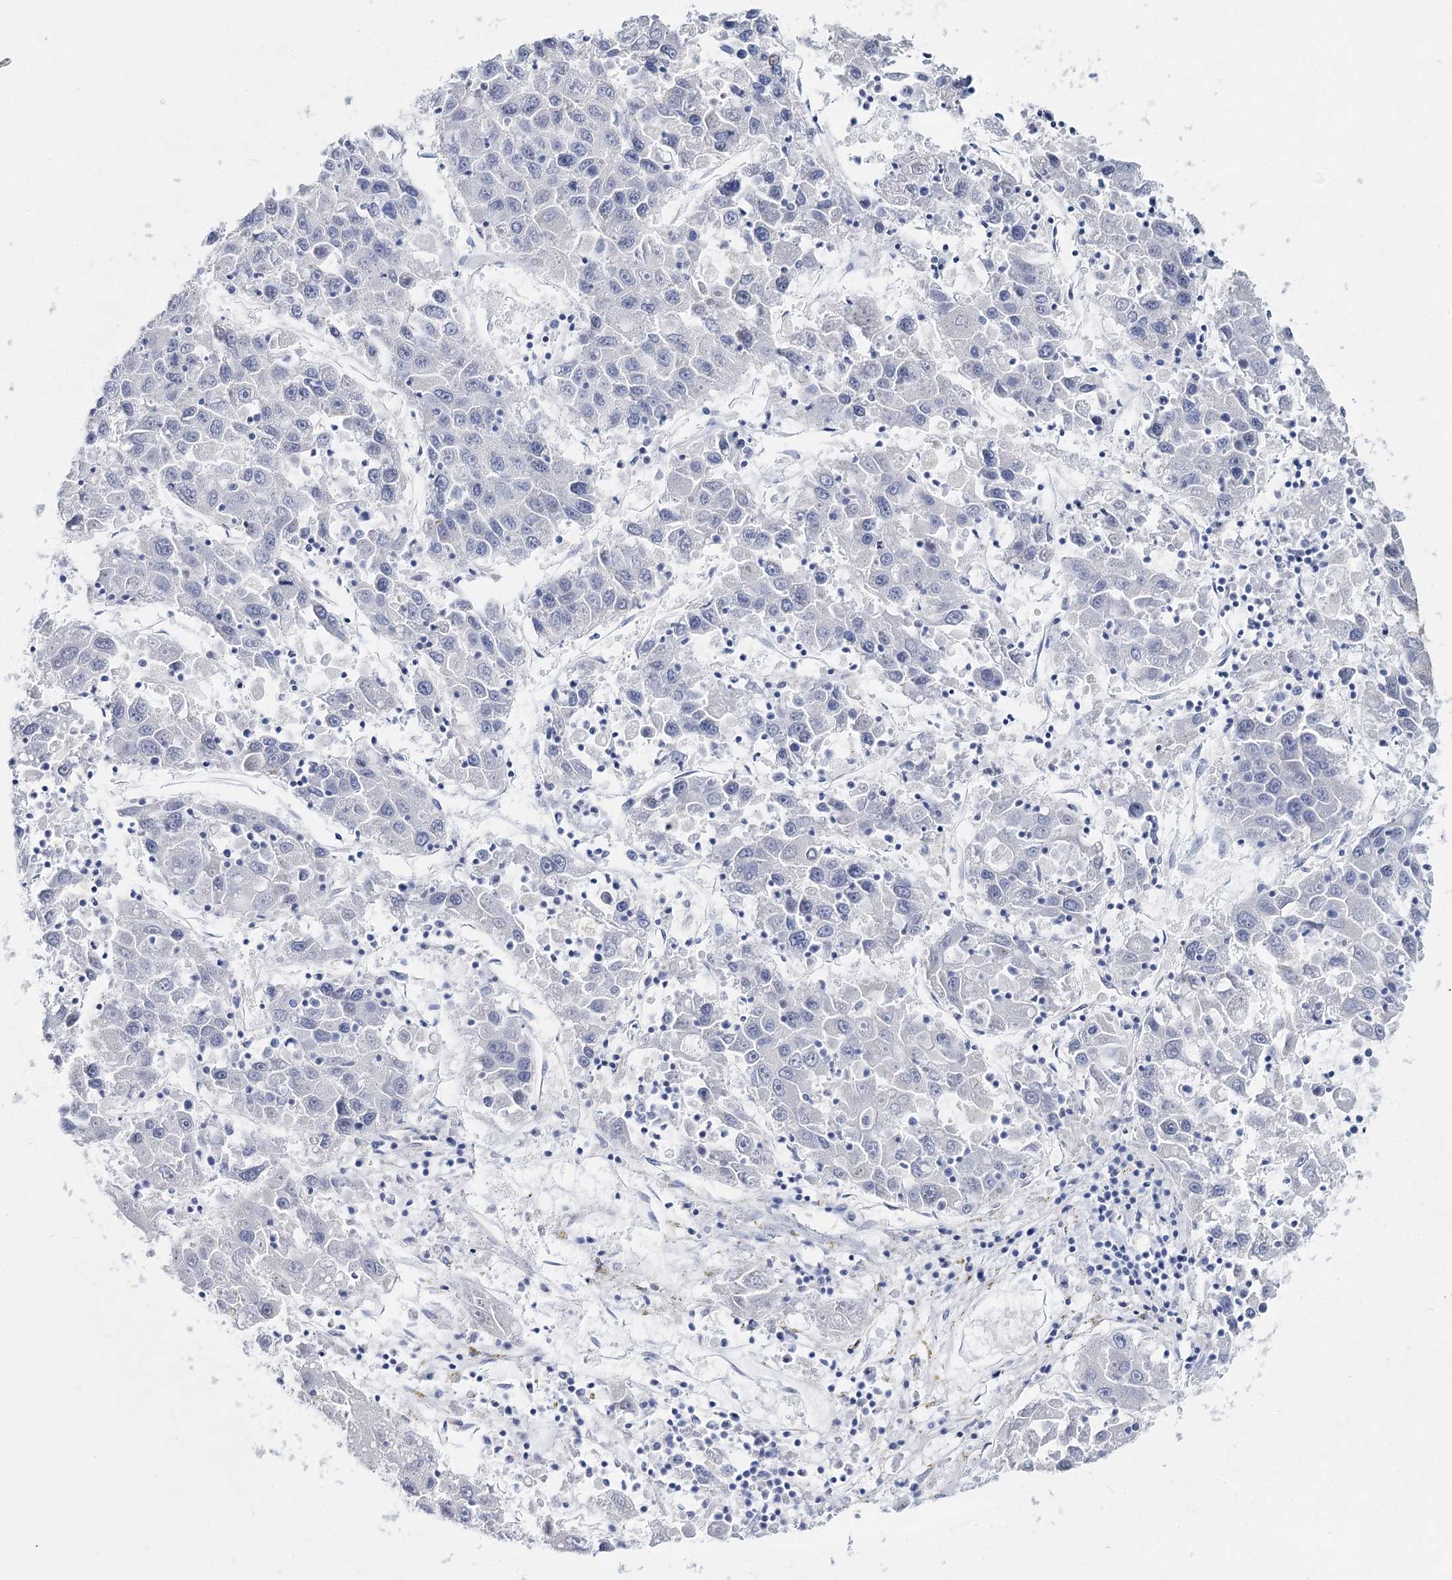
{"staining": {"intensity": "negative", "quantity": "none", "location": "none"}, "tissue": "liver cancer", "cell_type": "Tumor cells", "image_type": "cancer", "snomed": [{"axis": "morphology", "description": "Carcinoma, Hepatocellular, NOS"}, {"axis": "topography", "description": "Liver"}], "caption": "DAB immunohistochemical staining of human hepatocellular carcinoma (liver) demonstrates no significant positivity in tumor cells.", "gene": "SLC17A2", "patient": {"sex": "male", "age": 49}}